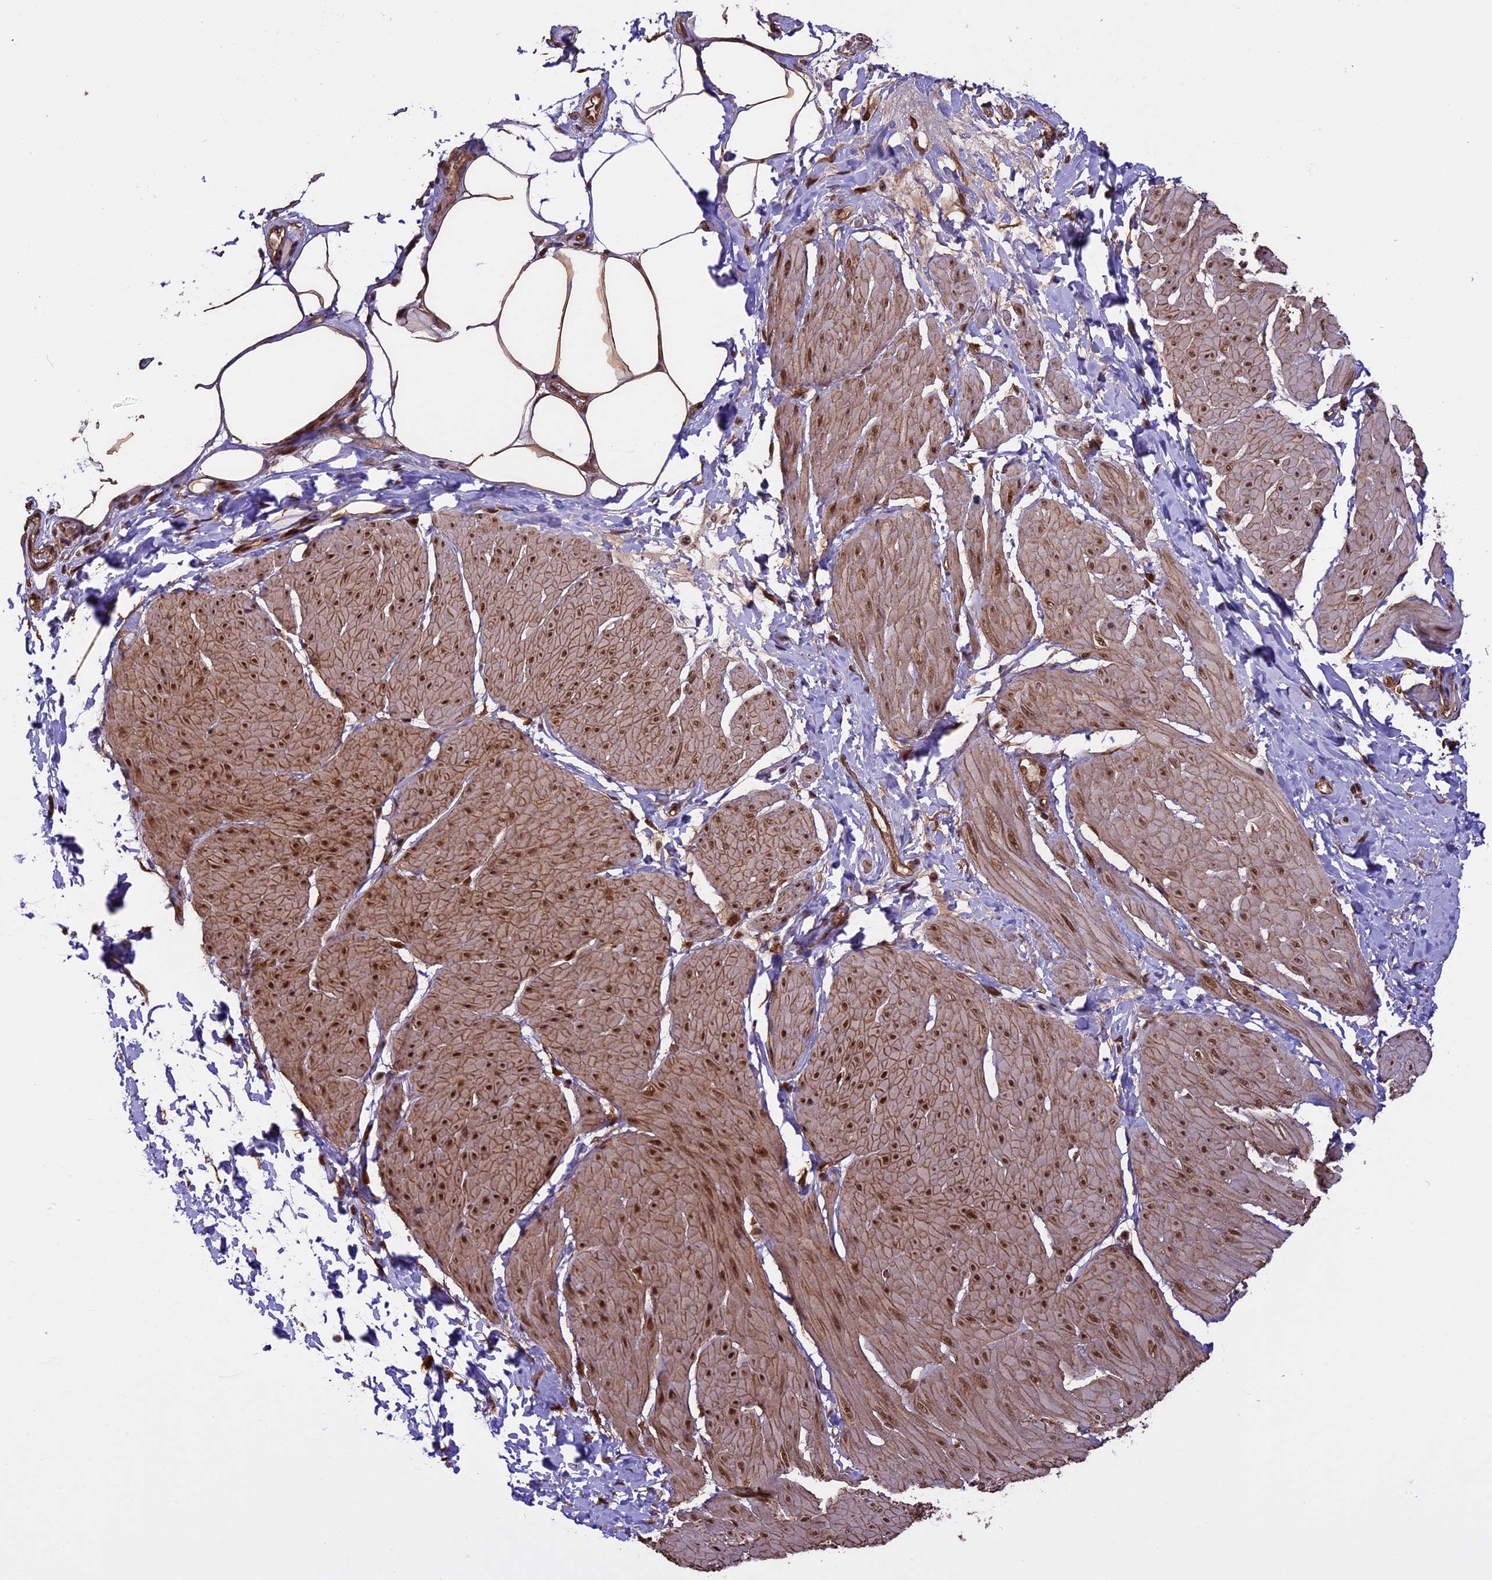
{"staining": {"intensity": "moderate", "quantity": ">75%", "location": "cytoplasmic/membranous,nuclear"}, "tissue": "smooth muscle", "cell_type": "Smooth muscle cells", "image_type": "normal", "snomed": [{"axis": "morphology", "description": "Urothelial carcinoma, High grade"}, {"axis": "topography", "description": "Urinary bladder"}], "caption": "Smooth muscle was stained to show a protein in brown. There is medium levels of moderate cytoplasmic/membranous,nuclear positivity in approximately >75% of smooth muscle cells. Using DAB (brown) and hematoxylin (blue) stains, captured at high magnification using brightfield microscopy.", "gene": "MPHOSPH8", "patient": {"sex": "male", "age": 46}}